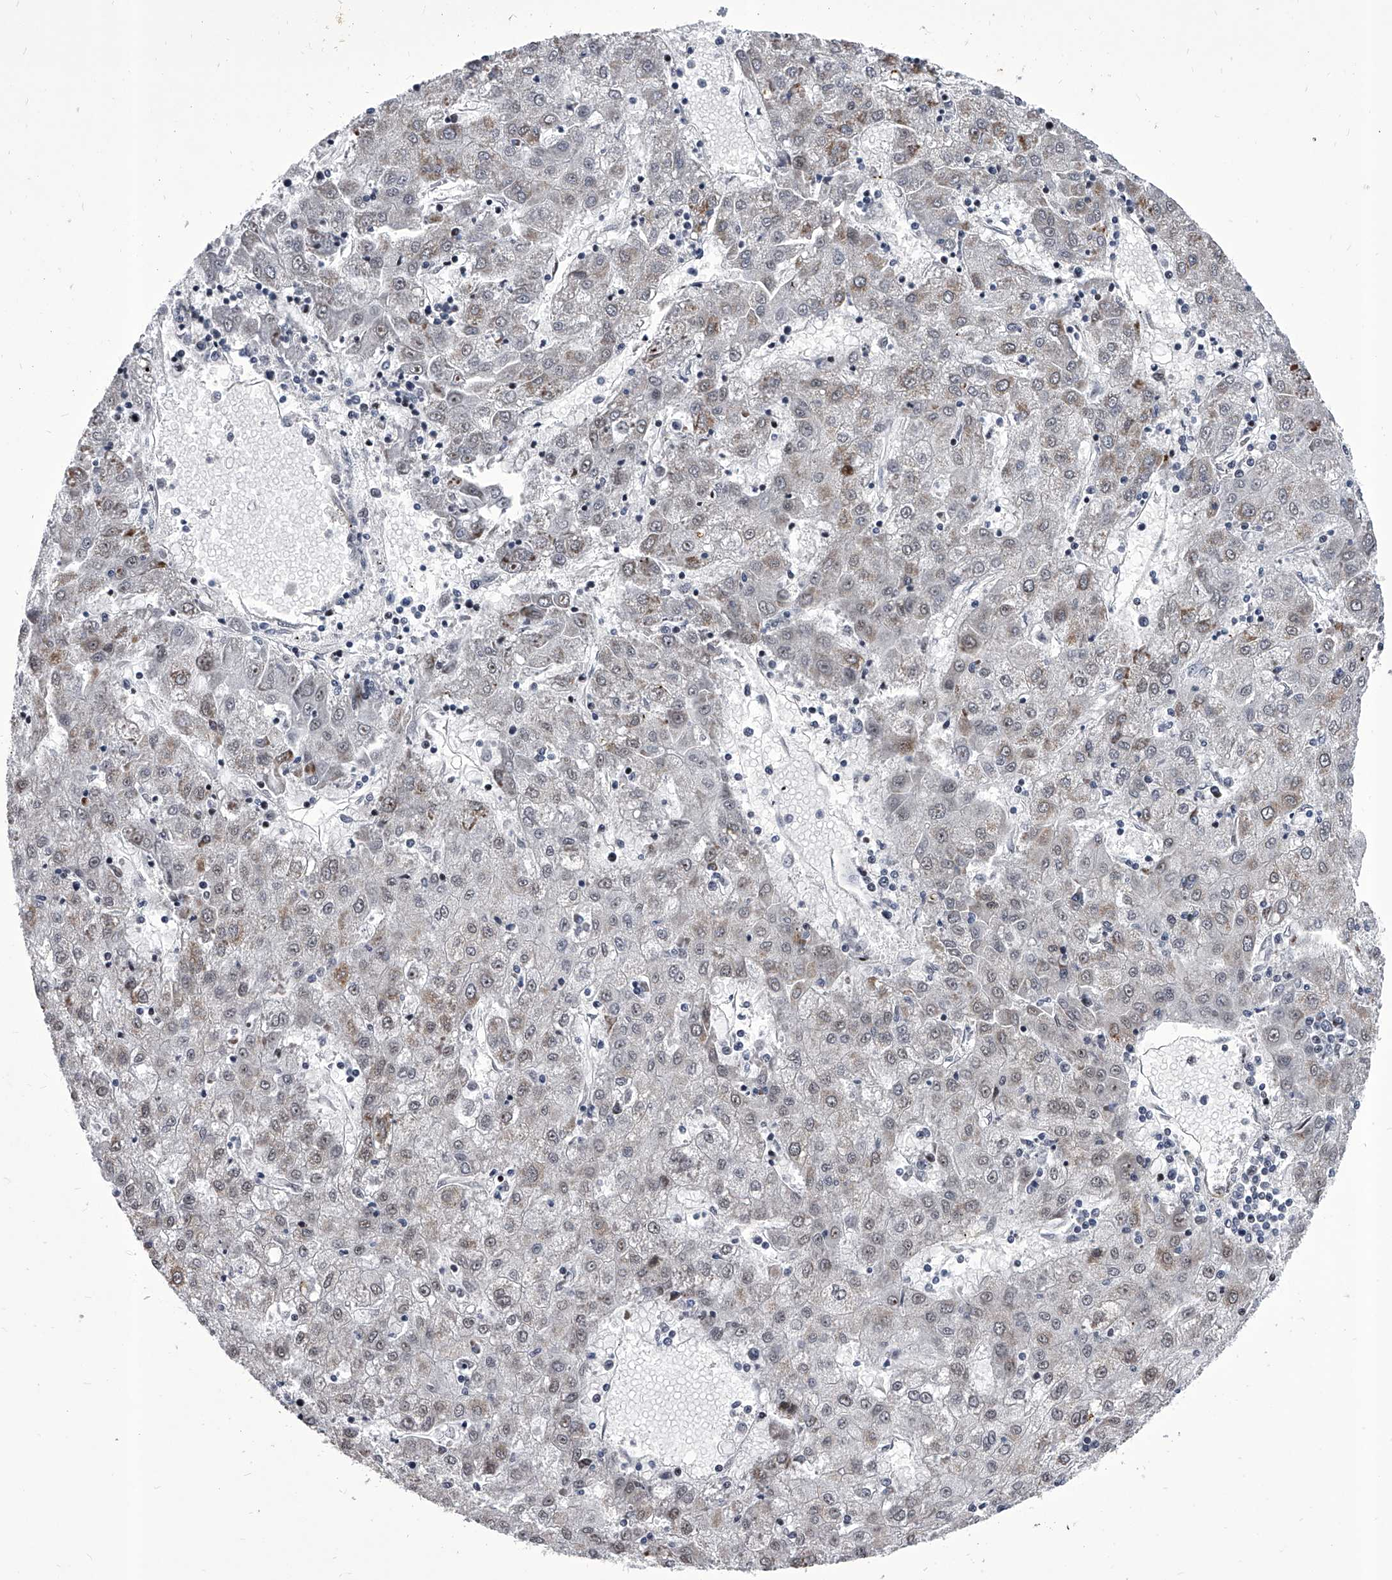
{"staining": {"intensity": "weak", "quantity": "<25%", "location": "cytoplasmic/membranous,nuclear"}, "tissue": "liver cancer", "cell_type": "Tumor cells", "image_type": "cancer", "snomed": [{"axis": "morphology", "description": "Carcinoma, Hepatocellular, NOS"}, {"axis": "topography", "description": "Liver"}], "caption": "Hepatocellular carcinoma (liver) stained for a protein using IHC displays no staining tumor cells.", "gene": "CMTR1", "patient": {"sex": "male", "age": 72}}